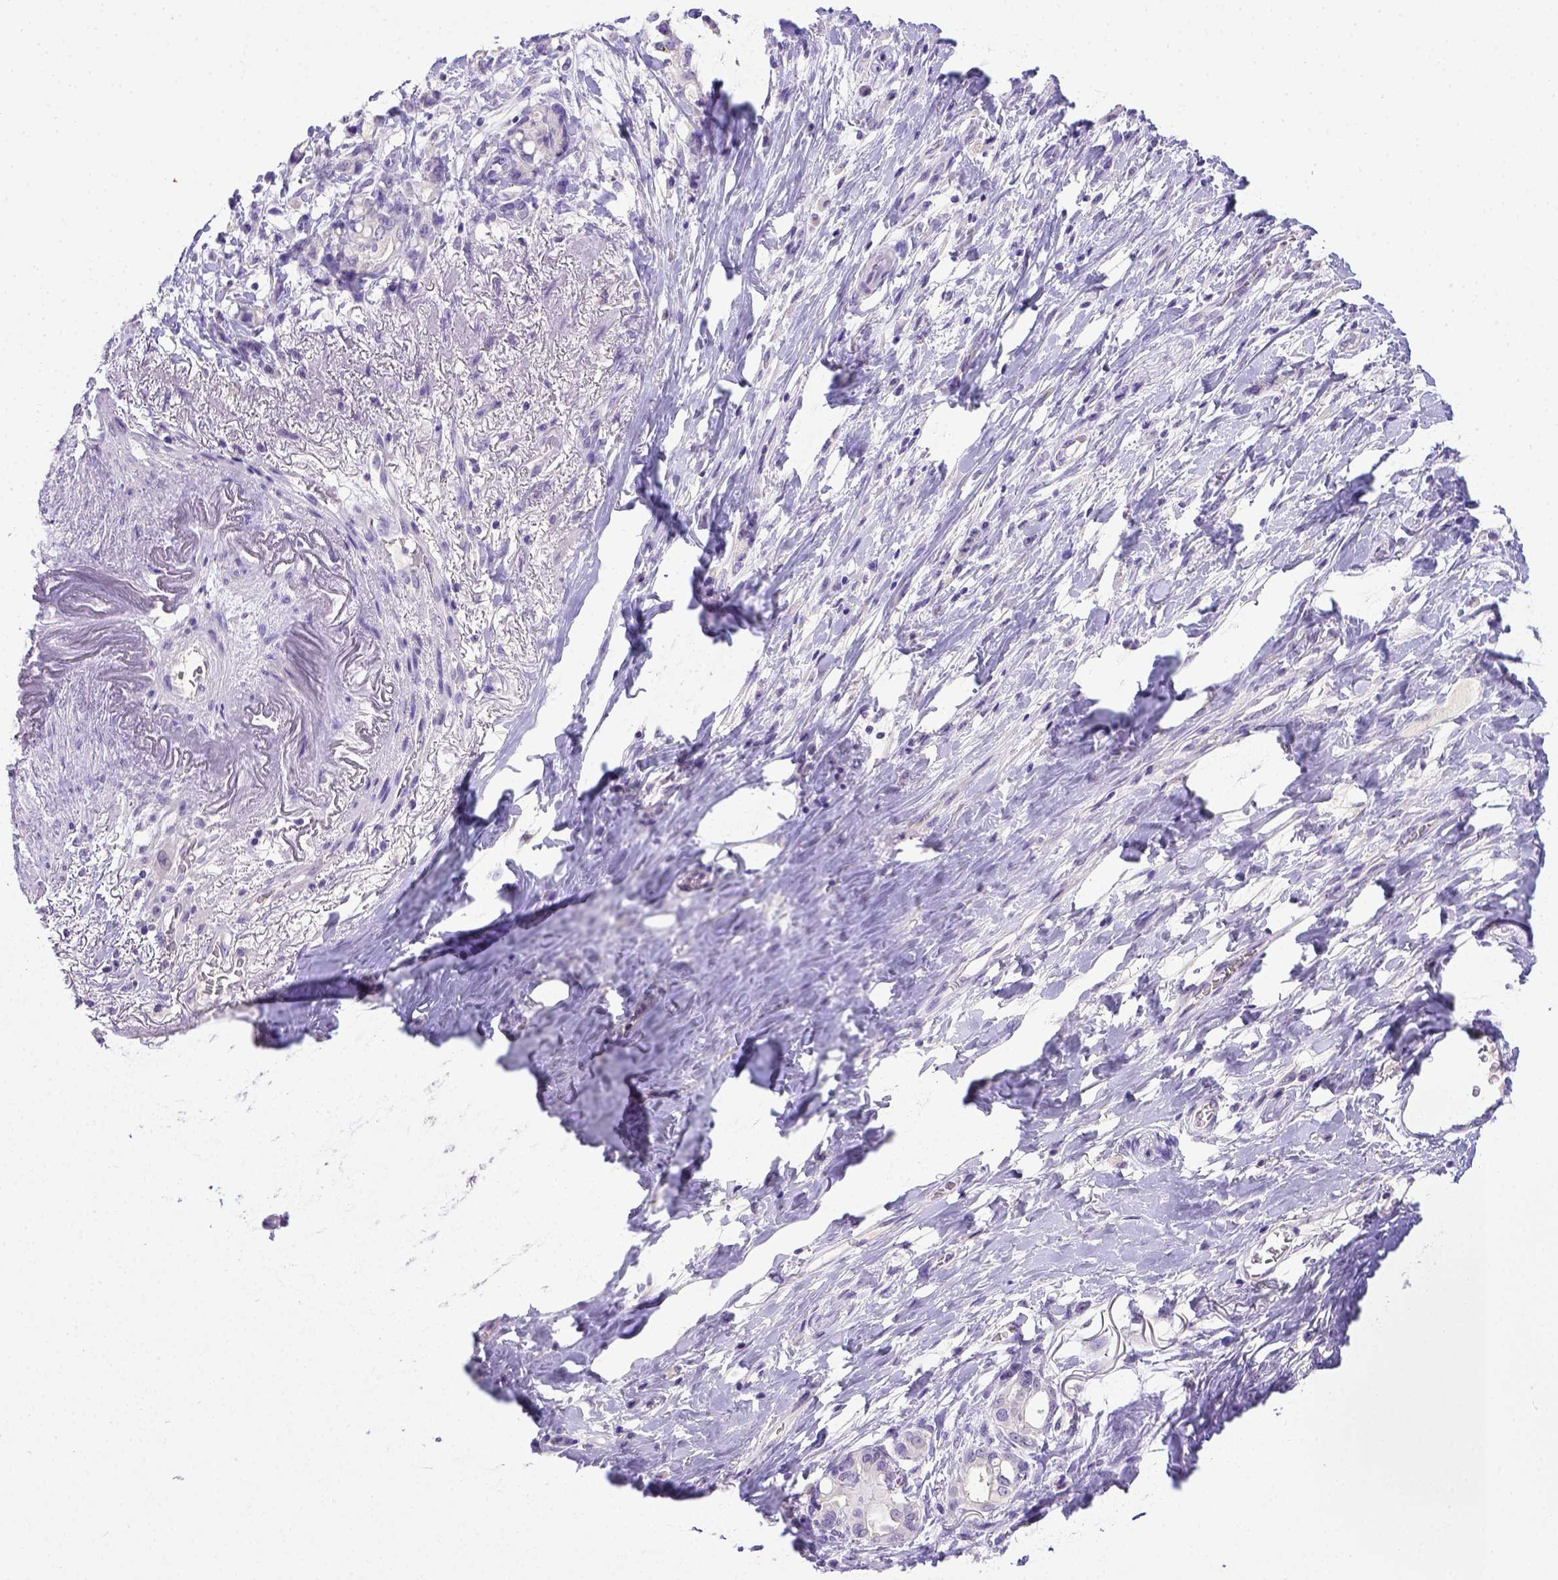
{"staining": {"intensity": "negative", "quantity": "none", "location": "none"}, "tissue": "stomach cancer", "cell_type": "Tumor cells", "image_type": "cancer", "snomed": [{"axis": "morphology", "description": "Adenocarcinoma, NOS"}, {"axis": "topography", "description": "Stomach"}], "caption": "High magnification brightfield microscopy of stomach cancer stained with DAB (3,3'-diaminobenzidine) (brown) and counterstained with hematoxylin (blue): tumor cells show no significant positivity.", "gene": "B3GAT1", "patient": {"sex": "female", "age": 84}}